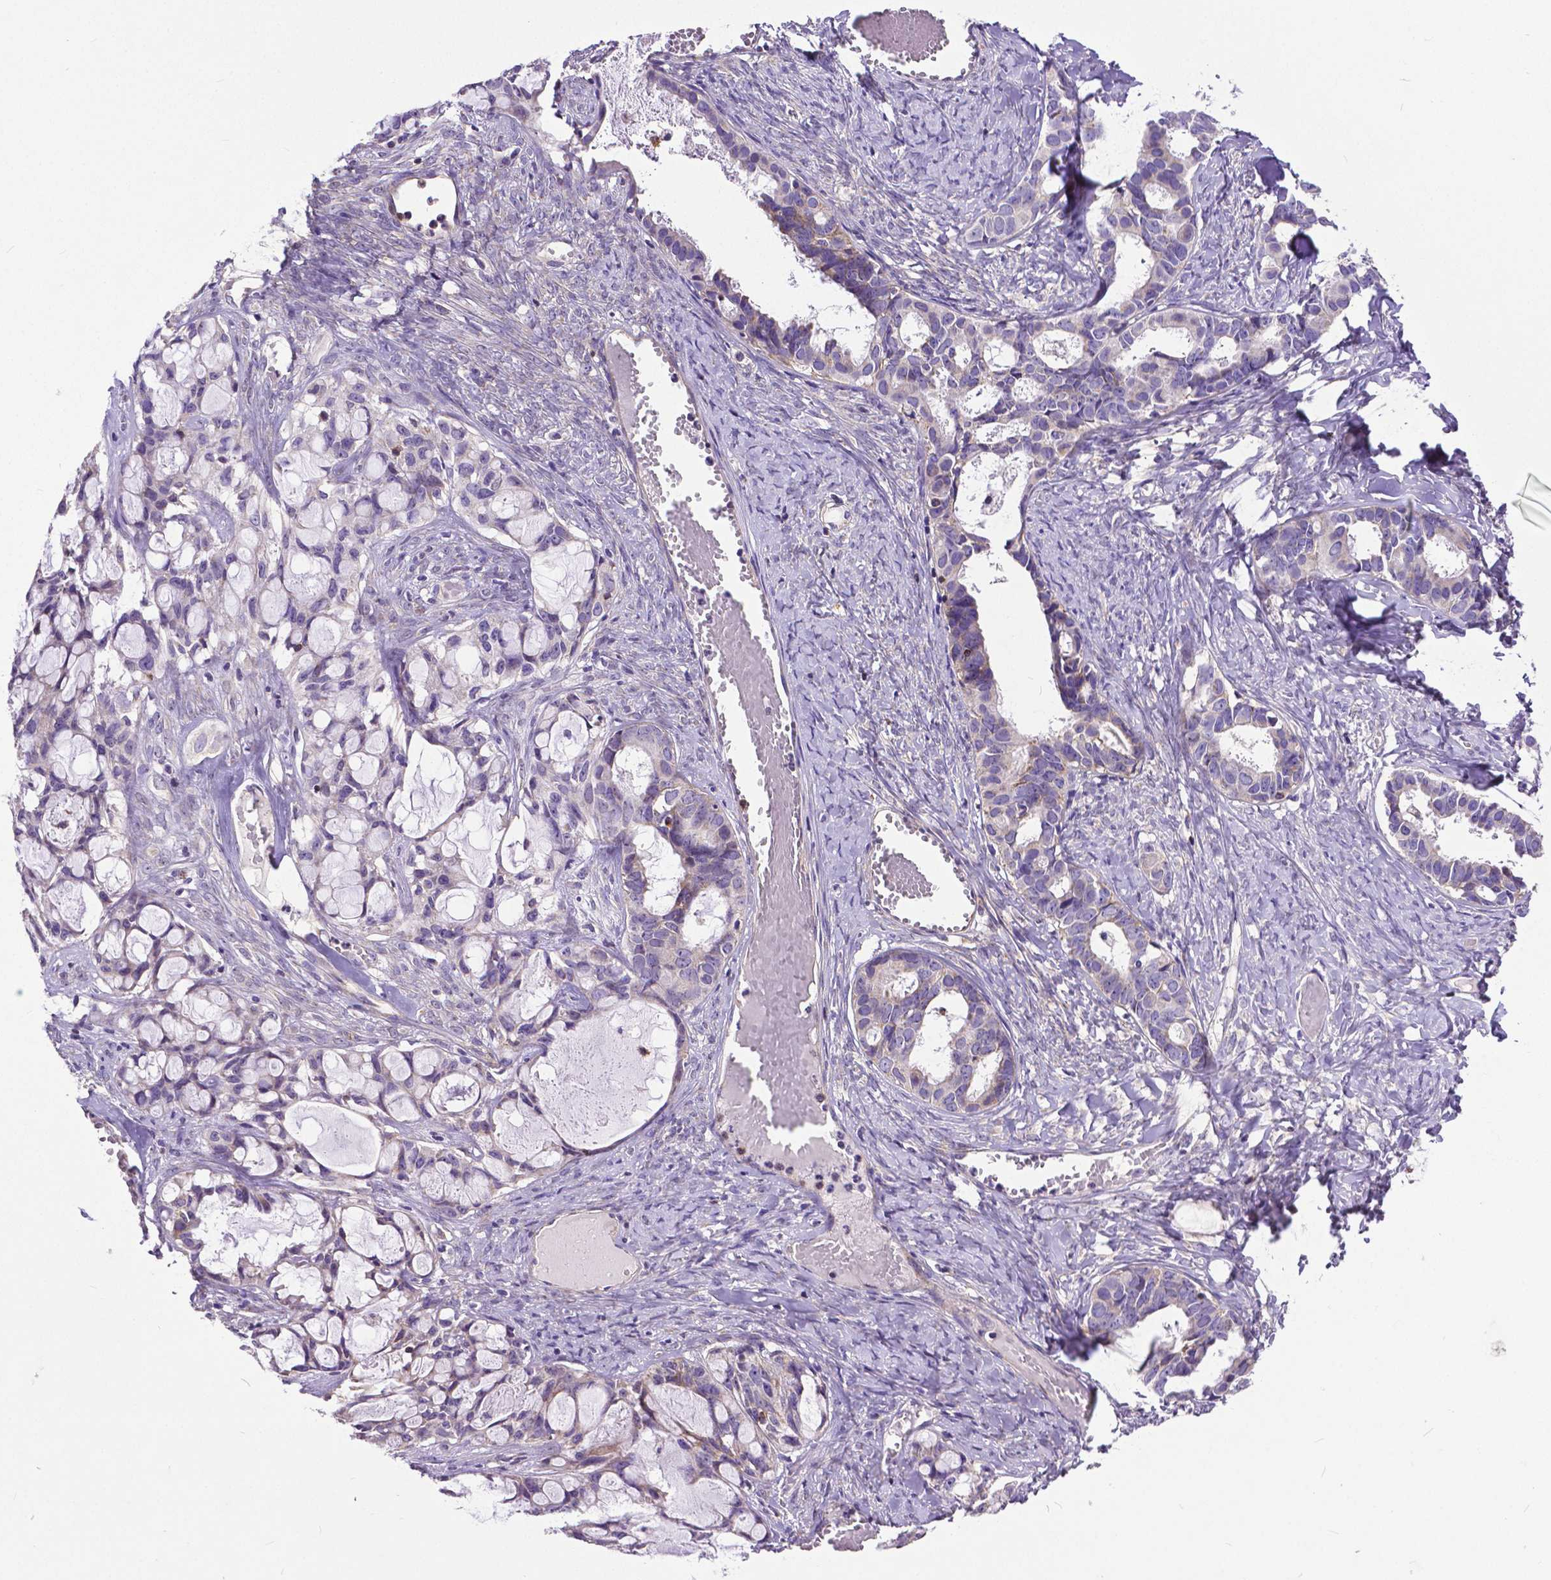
{"staining": {"intensity": "negative", "quantity": "none", "location": "none"}, "tissue": "ovarian cancer", "cell_type": "Tumor cells", "image_type": "cancer", "snomed": [{"axis": "morphology", "description": "Cystadenocarcinoma, serous, NOS"}, {"axis": "topography", "description": "Ovary"}], "caption": "IHC photomicrograph of neoplastic tissue: ovarian cancer stained with DAB reveals no significant protein staining in tumor cells.", "gene": "MCL1", "patient": {"sex": "female", "age": 69}}